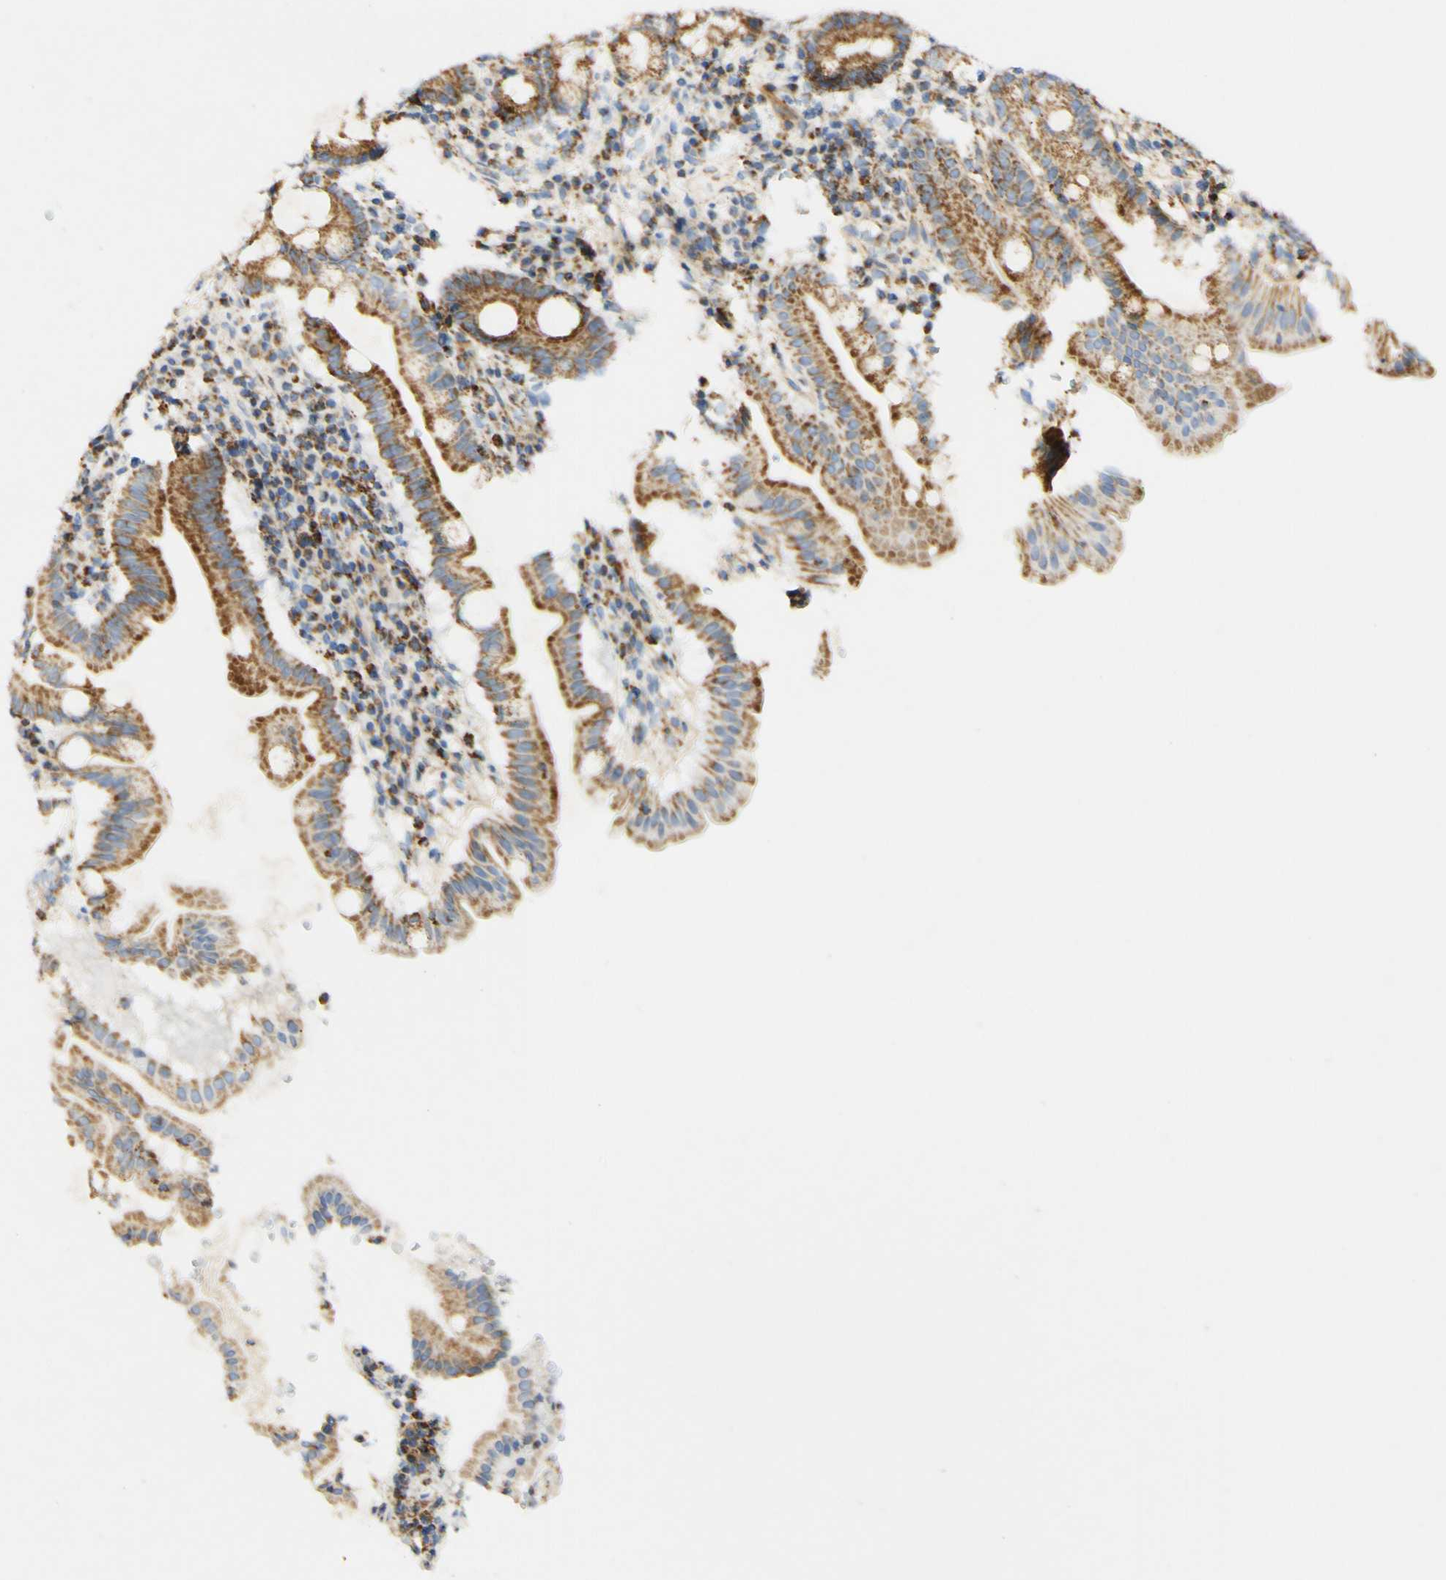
{"staining": {"intensity": "moderate", "quantity": ">75%", "location": "cytoplasmic/membranous"}, "tissue": "duodenum", "cell_type": "Glandular cells", "image_type": "normal", "snomed": [{"axis": "morphology", "description": "Normal tissue, NOS"}, {"axis": "topography", "description": "Duodenum"}], "caption": "Duodenum stained with immunohistochemistry reveals moderate cytoplasmic/membranous expression in approximately >75% of glandular cells. (Stains: DAB (3,3'-diaminobenzidine) in brown, nuclei in blue, Microscopy: brightfield microscopy at high magnification).", "gene": "OXCT1", "patient": {"sex": "male", "age": 50}}